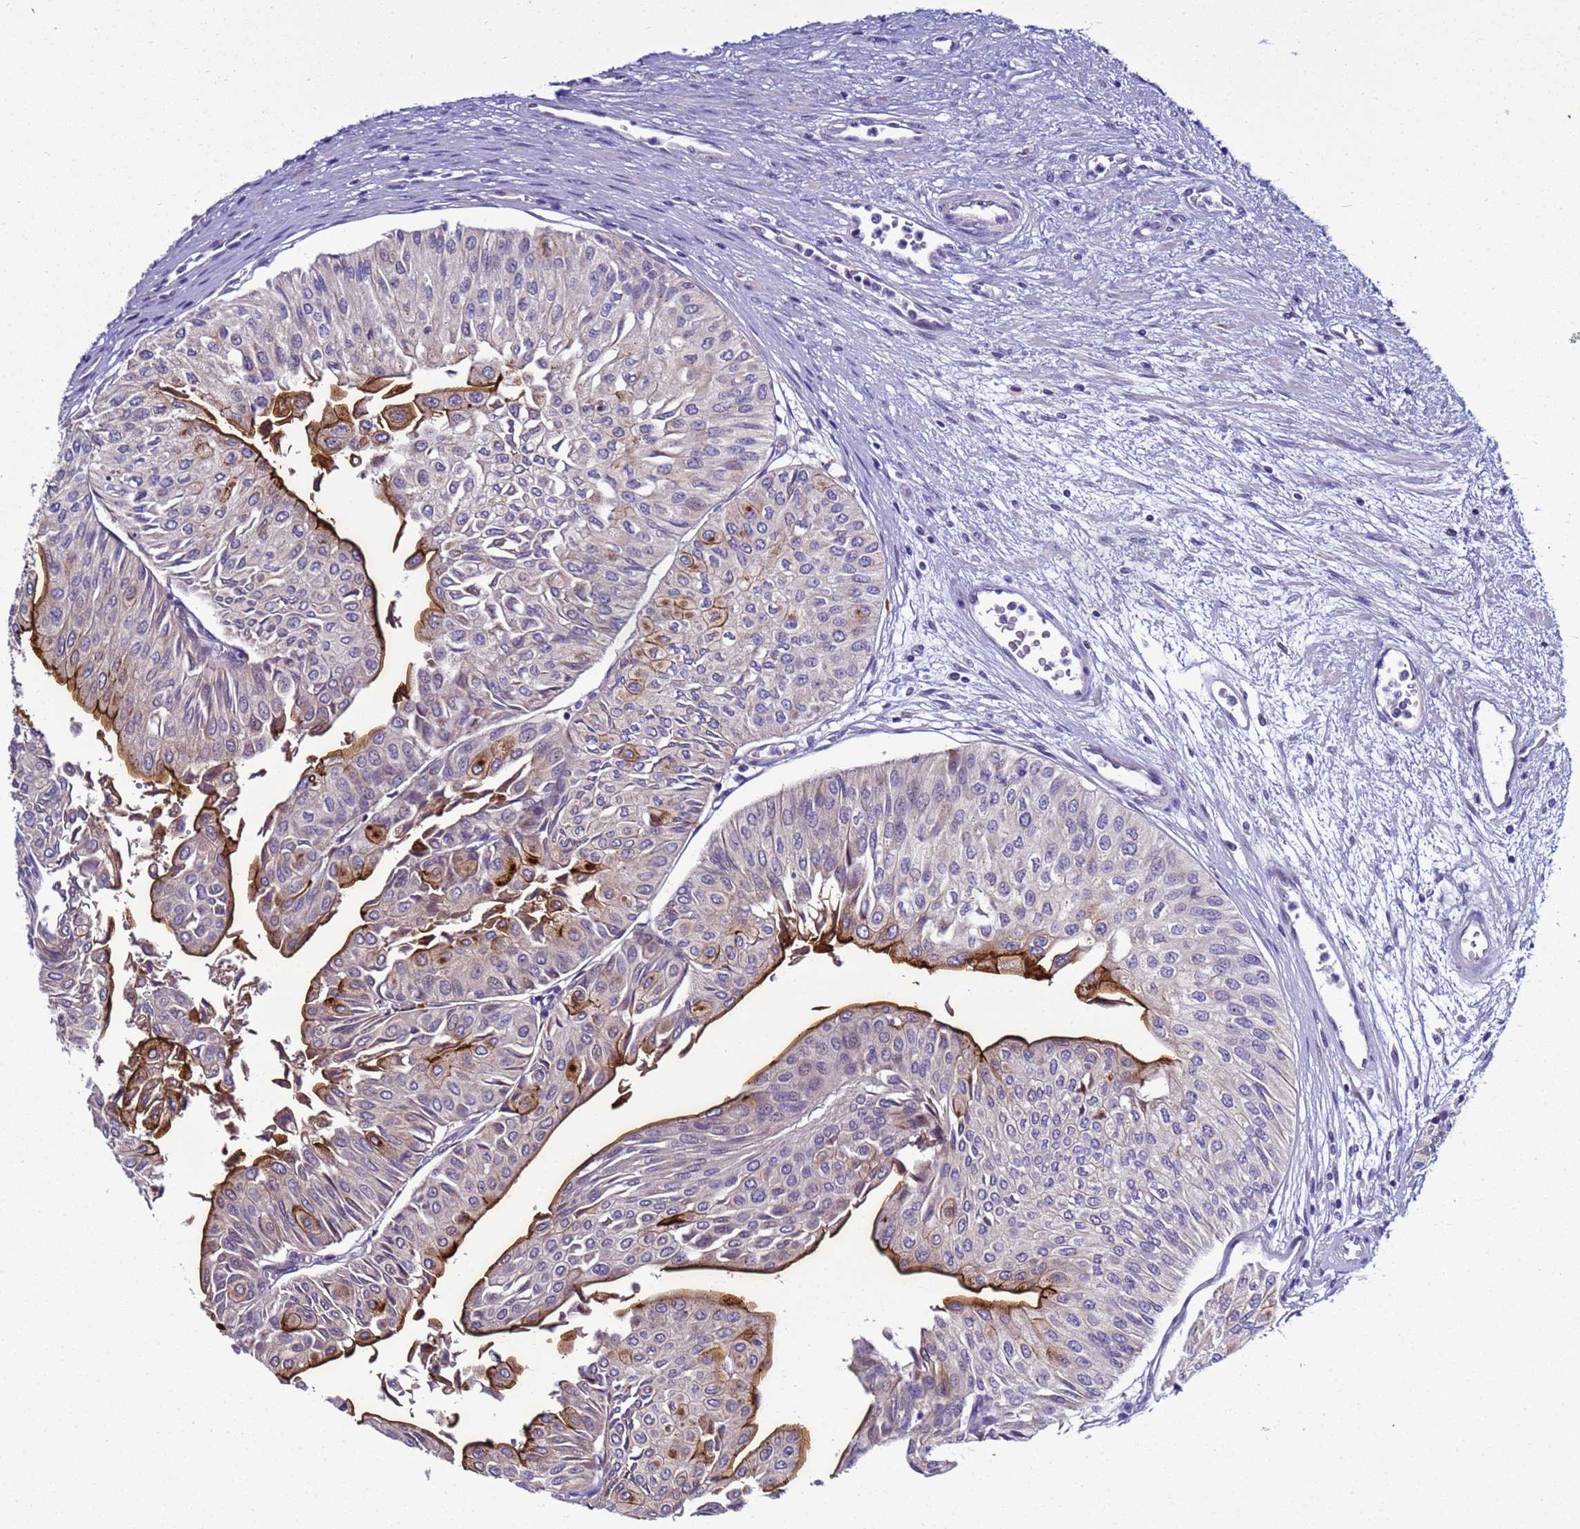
{"staining": {"intensity": "strong", "quantity": "<25%", "location": "cytoplasmic/membranous"}, "tissue": "urothelial cancer", "cell_type": "Tumor cells", "image_type": "cancer", "snomed": [{"axis": "morphology", "description": "Urothelial carcinoma, Low grade"}, {"axis": "topography", "description": "Urinary bladder"}], "caption": "Immunohistochemistry (IHC) of human low-grade urothelial carcinoma shows medium levels of strong cytoplasmic/membranous positivity in approximately <25% of tumor cells. The protein of interest is shown in brown color, while the nuclei are stained blue.", "gene": "NAT2", "patient": {"sex": "male", "age": 67}}